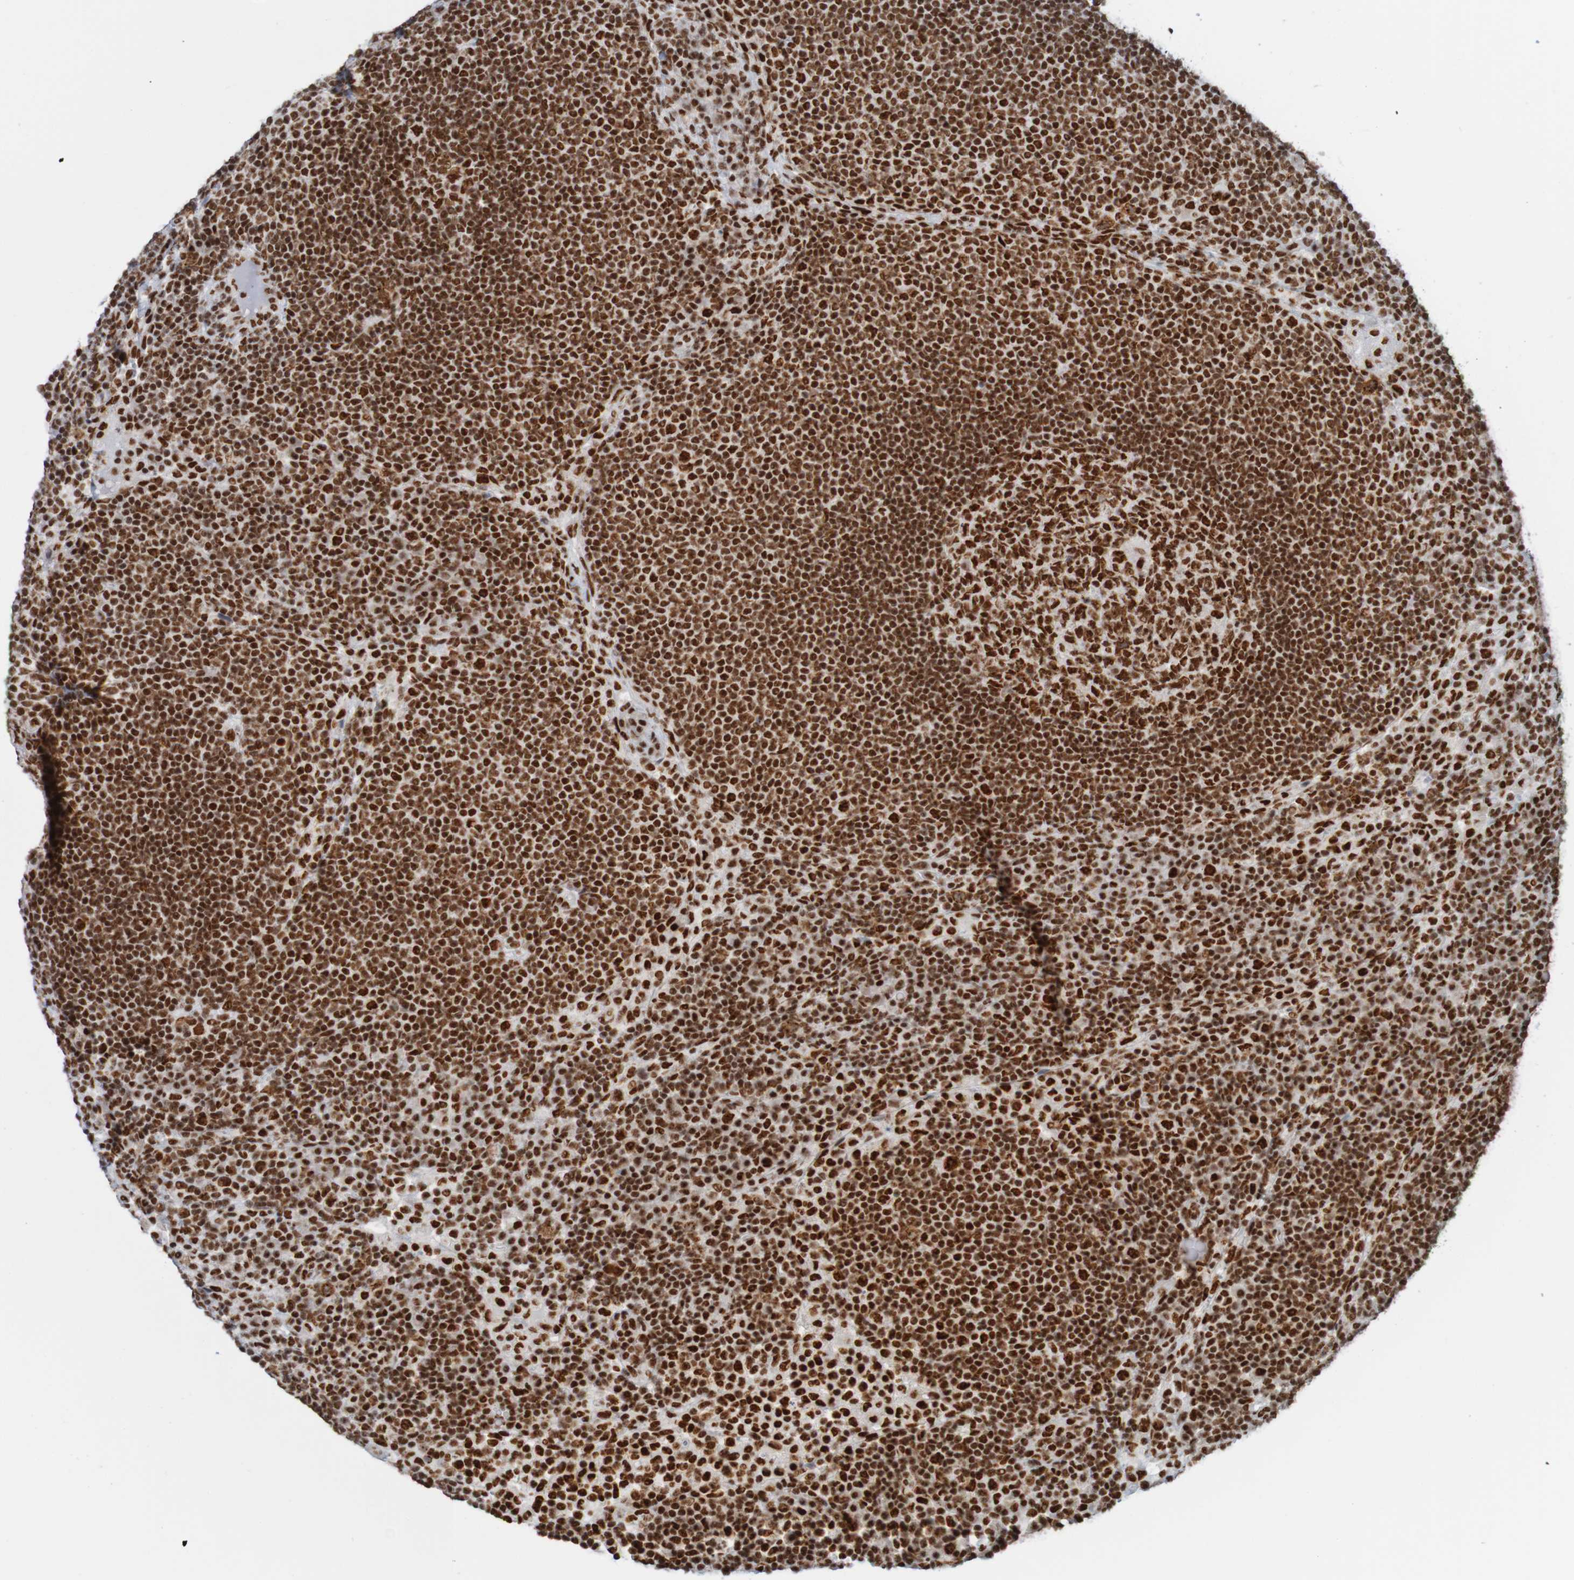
{"staining": {"intensity": "strong", "quantity": ">75%", "location": "nuclear"}, "tissue": "lymph node", "cell_type": "Germinal center cells", "image_type": "normal", "snomed": [{"axis": "morphology", "description": "Normal tissue, NOS"}, {"axis": "topography", "description": "Lymph node"}], "caption": "Lymph node stained for a protein (brown) displays strong nuclear positive expression in approximately >75% of germinal center cells.", "gene": "THRAP3", "patient": {"sex": "female", "age": 53}}